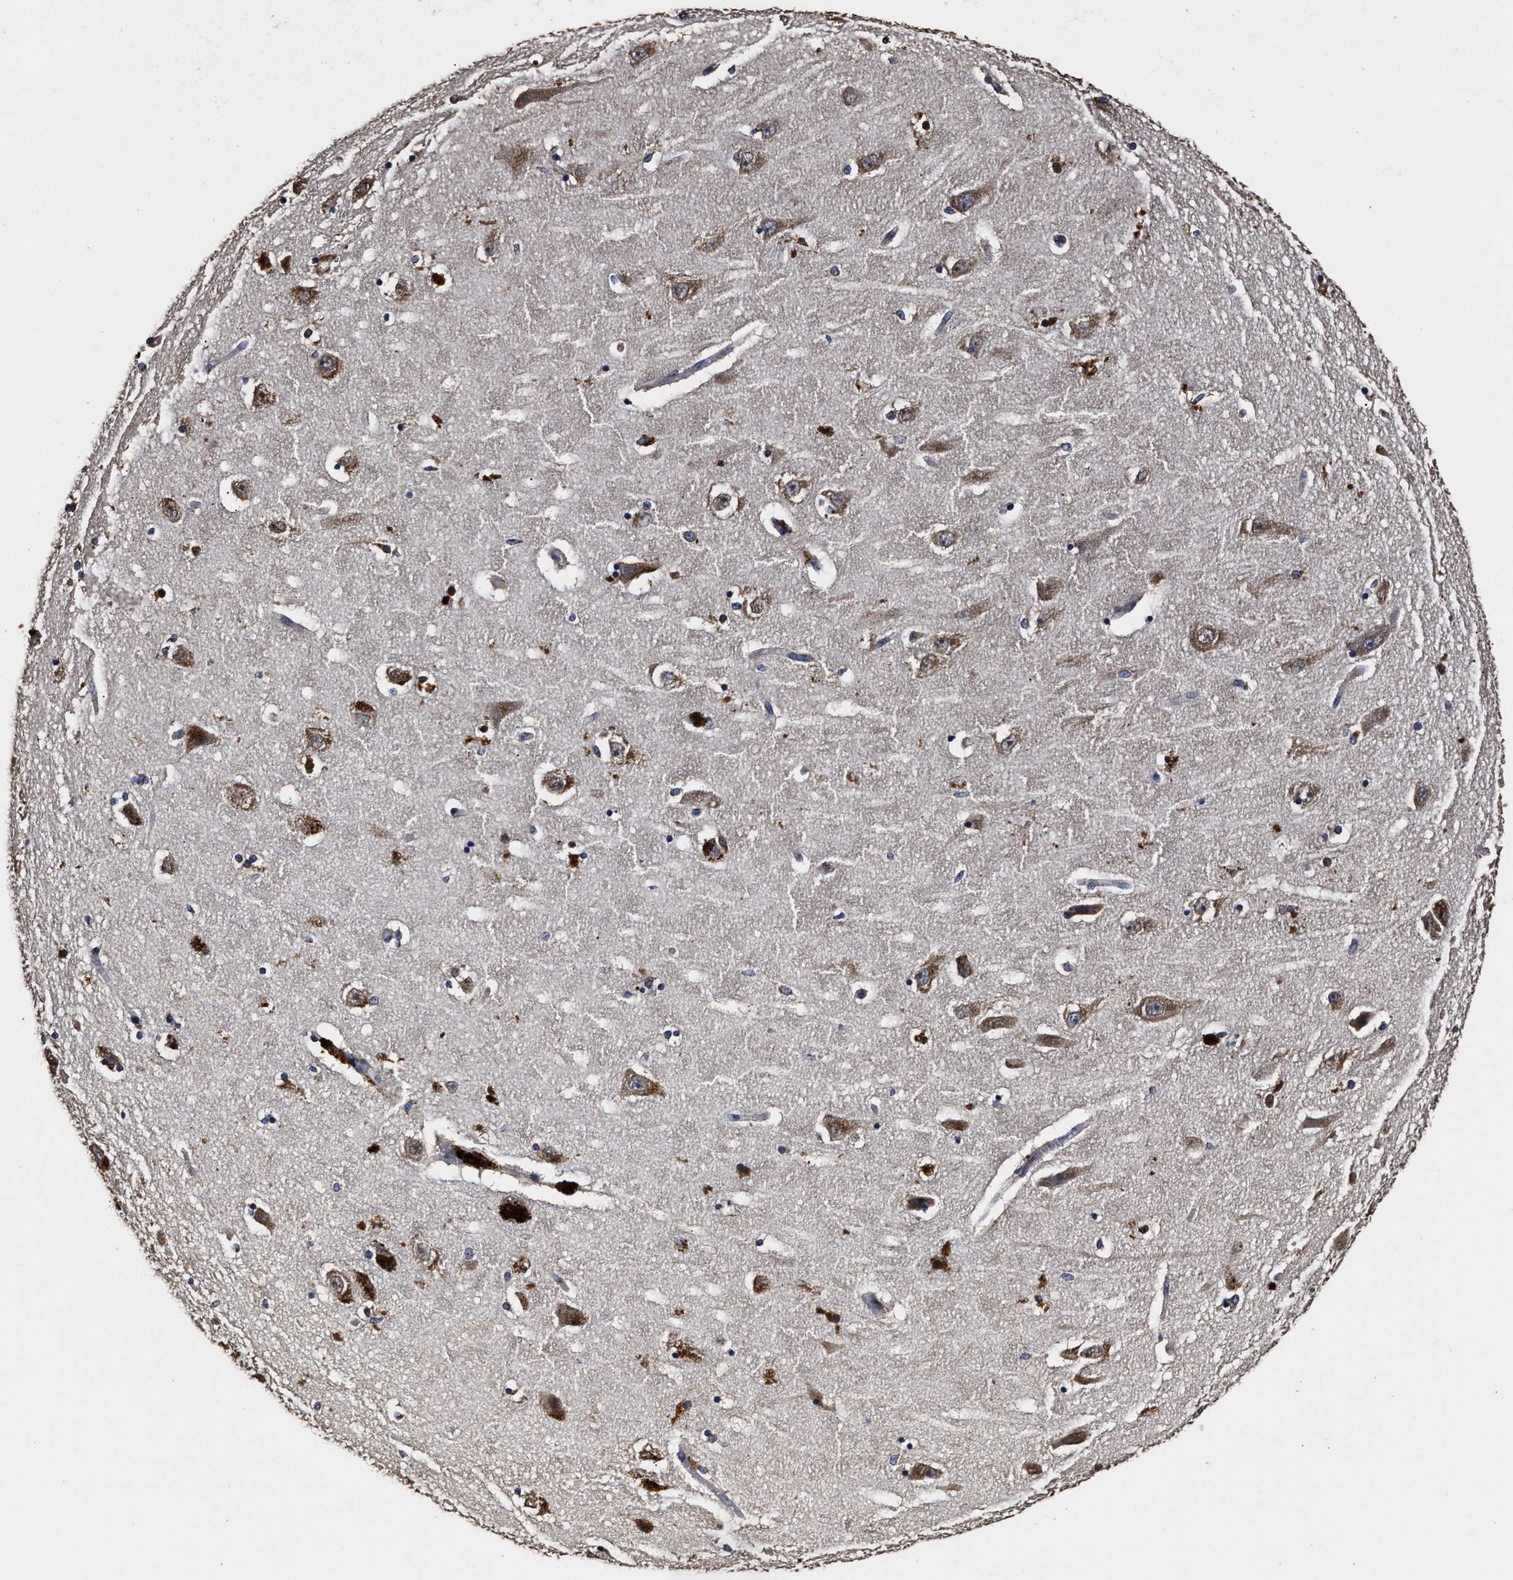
{"staining": {"intensity": "moderate", "quantity": "25%-75%", "location": "cytoplasmic/membranous"}, "tissue": "hippocampus", "cell_type": "Glial cells", "image_type": "normal", "snomed": [{"axis": "morphology", "description": "Normal tissue, NOS"}, {"axis": "topography", "description": "Hippocampus"}], "caption": "Immunohistochemical staining of normal human hippocampus demonstrates 25%-75% levels of moderate cytoplasmic/membranous protein staining in approximately 25%-75% of glial cells.", "gene": "PPM1K", "patient": {"sex": "female", "age": 54}}